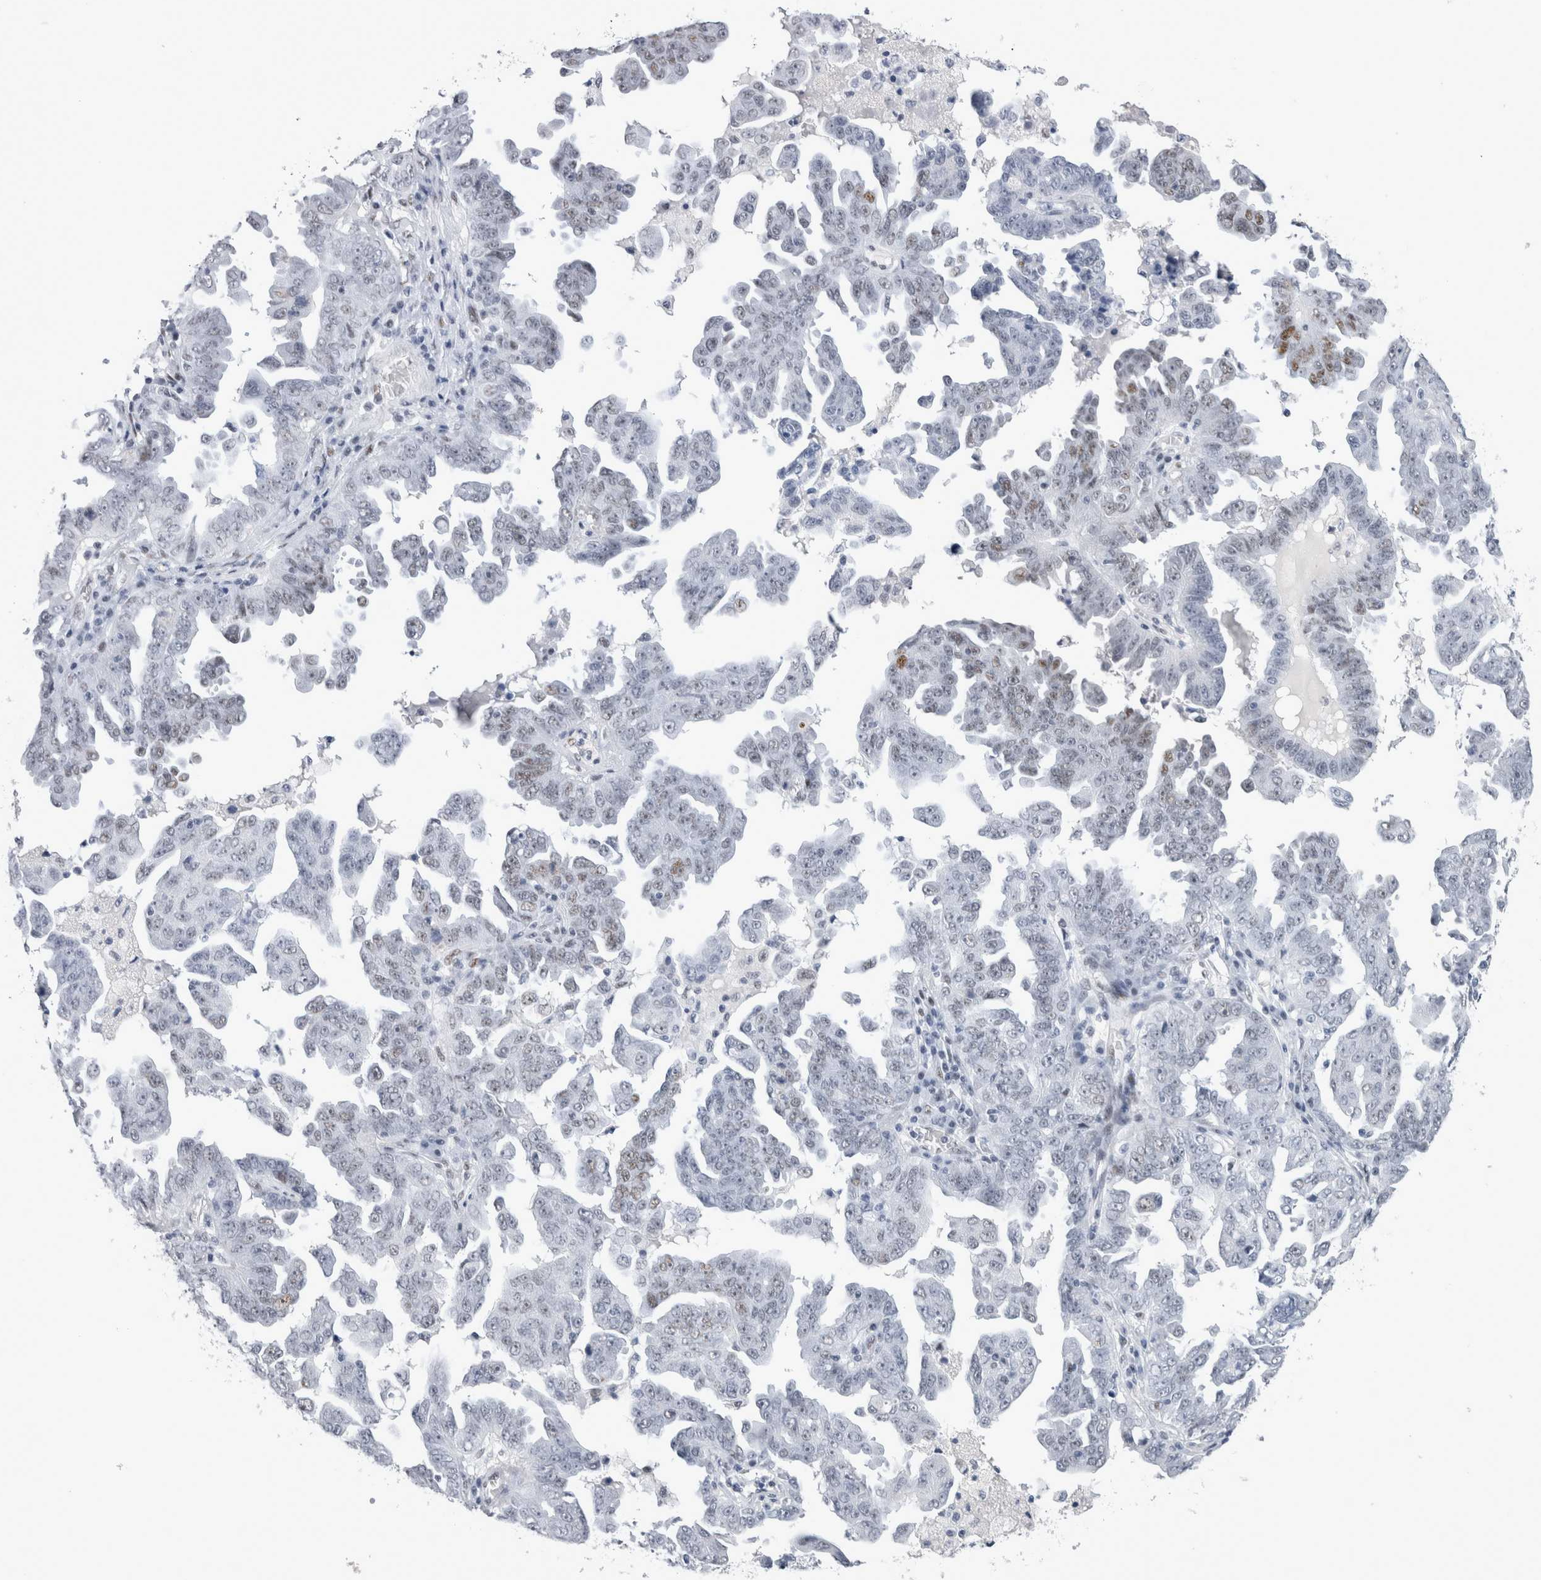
{"staining": {"intensity": "weak", "quantity": "<25%", "location": "nuclear"}, "tissue": "ovarian cancer", "cell_type": "Tumor cells", "image_type": "cancer", "snomed": [{"axis": "morphology", "description": "Carcinoma, endometroid"}, {"axis": "topography", "description": "Ovary"}], "caption": "Photomicrograph shows no significant protein expression in tumor cells of ovarian endometroid carcinoma.", "gene": "RBM6", "patient": {"sex": "female", "age": 62}}